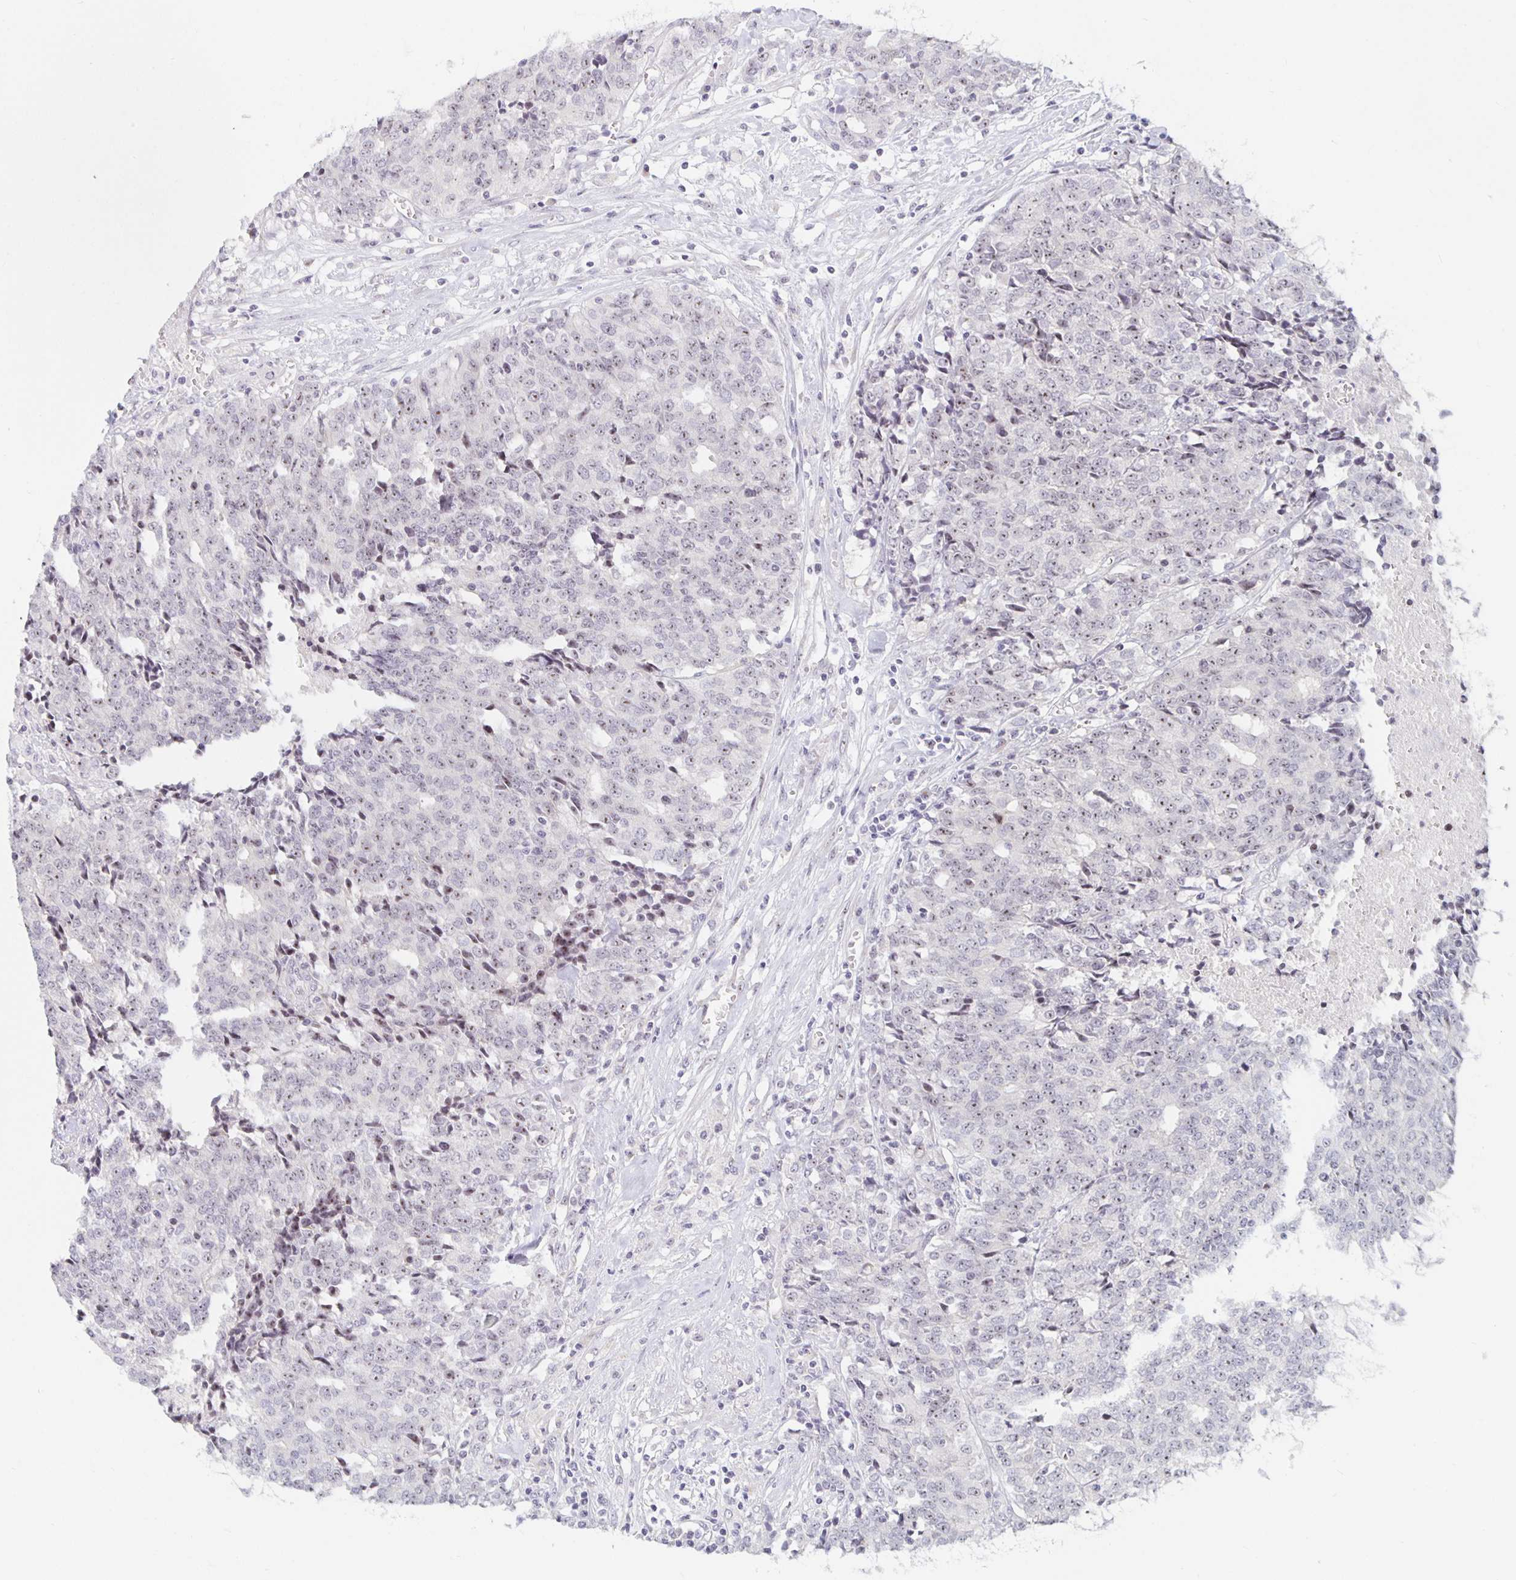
{"staining": {"intensity": "weak", "quantity": "25%-75%", "location": "nuclear"}, "tissue": "prostate cancer", "cell_type": "Tumor cells", "image_type": "cancer", "snomed": [{"axis": "morphology", "description": "Adenocarcinoma, High grade"}, {"axis": "topography", "description": "Prostate and seminal vesicle, NOS"}], "caption": "This is an image of IHC staining of prostate cancer, which shows weak staining in the nuclear of tumor cells.", "gene": "NUP85", "patient": {"sex": "male", "age": 60}}